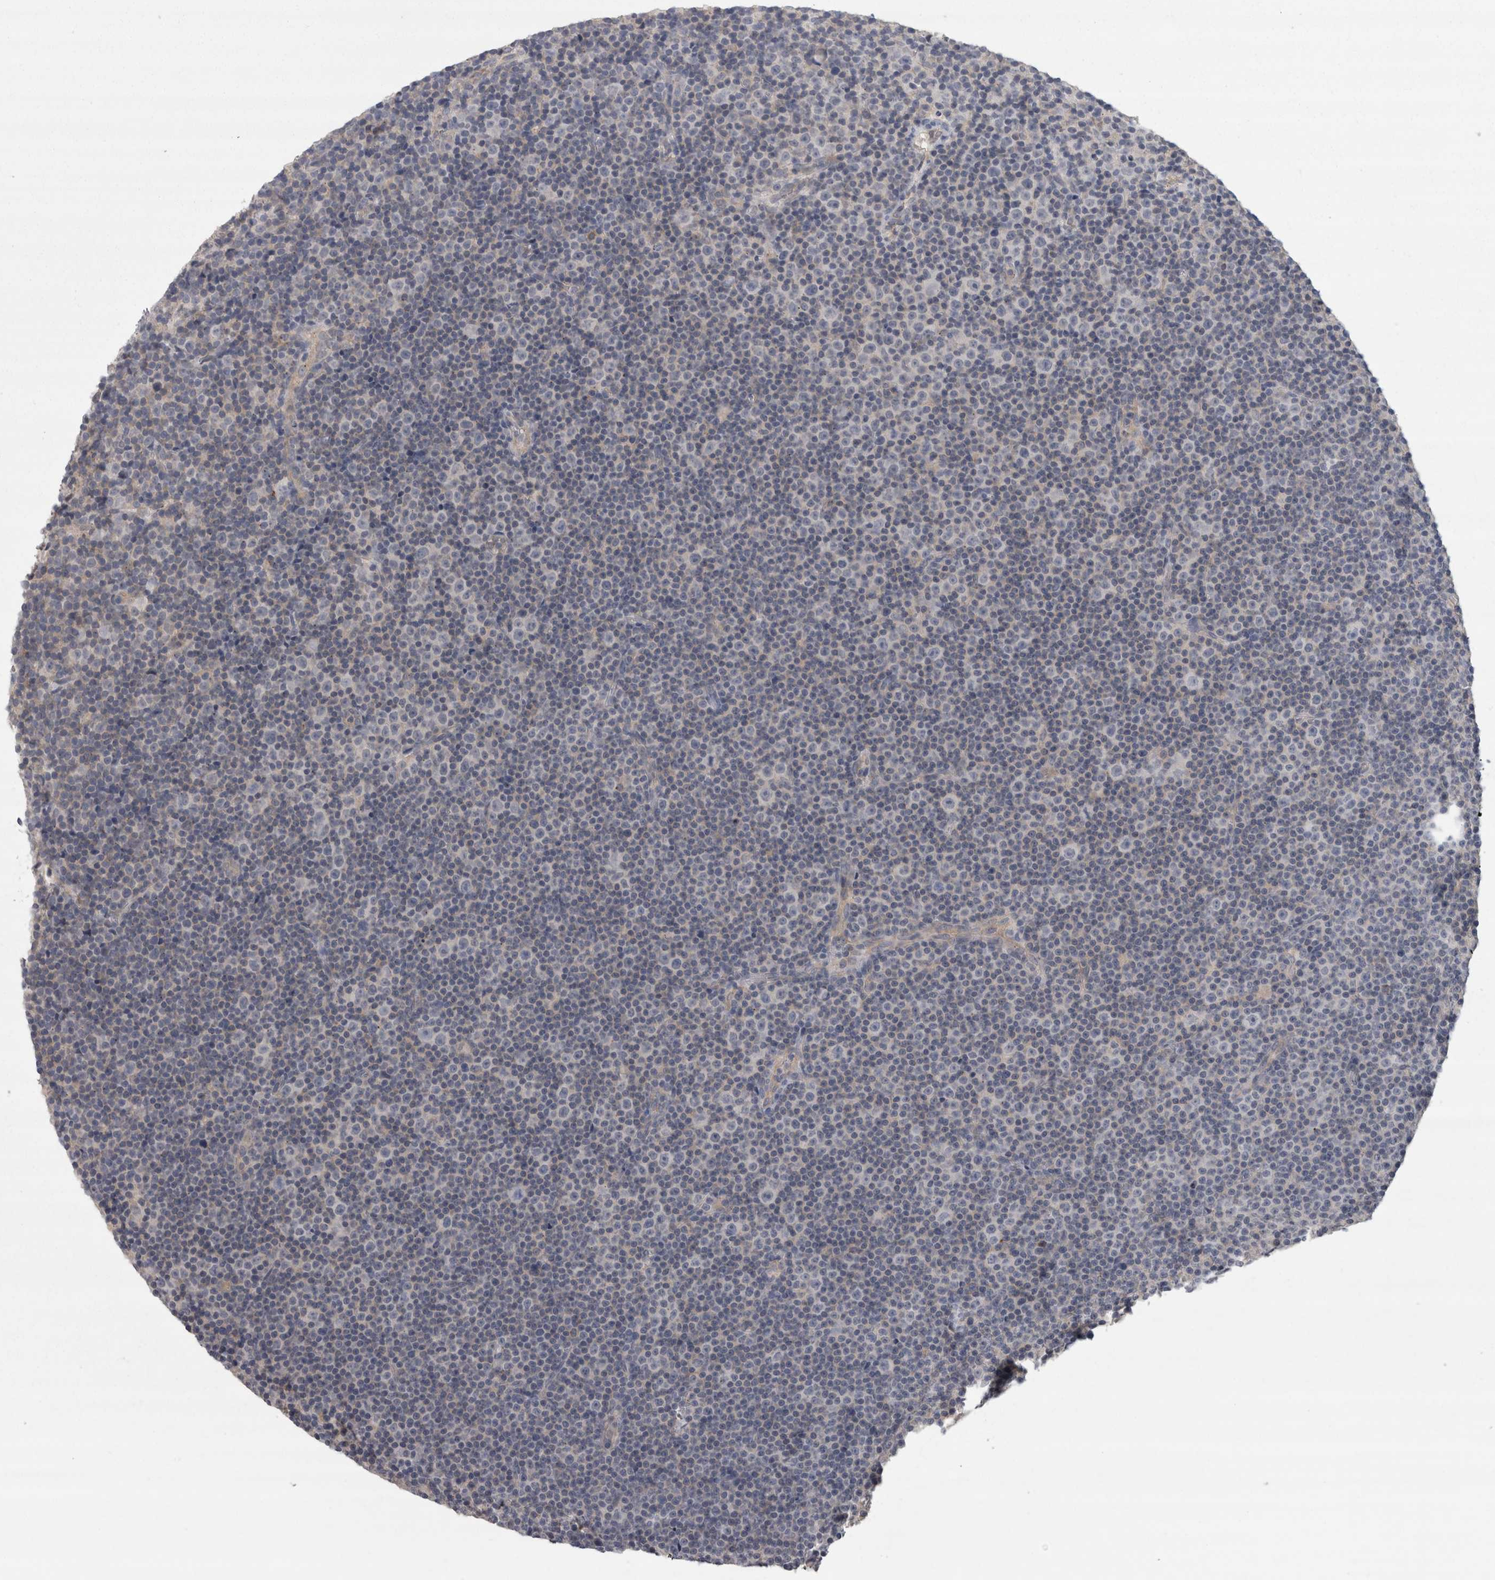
{"staining": {"intensity": "weak", "quantity": "<25%", "location": "cytoplasmic/membranous"}, "tissue": "lymphoma", "cell_type": "Tumor cells", "image_type": "cancer", "snomed": [{"axis": "morphology", "description": "Malignant lymphoma, non-Hodgkin's type, Low grade"}, {"axis": "topography", "description": "Lymph node"}], "caption": "Immunohistochemical staining of malignant lymphoma, non-Hodgkin's type (low-grade) displays no significant expression in tumor cells.", "gene": "LYZL6", "patient": {"sex": "female", "age": 67}}